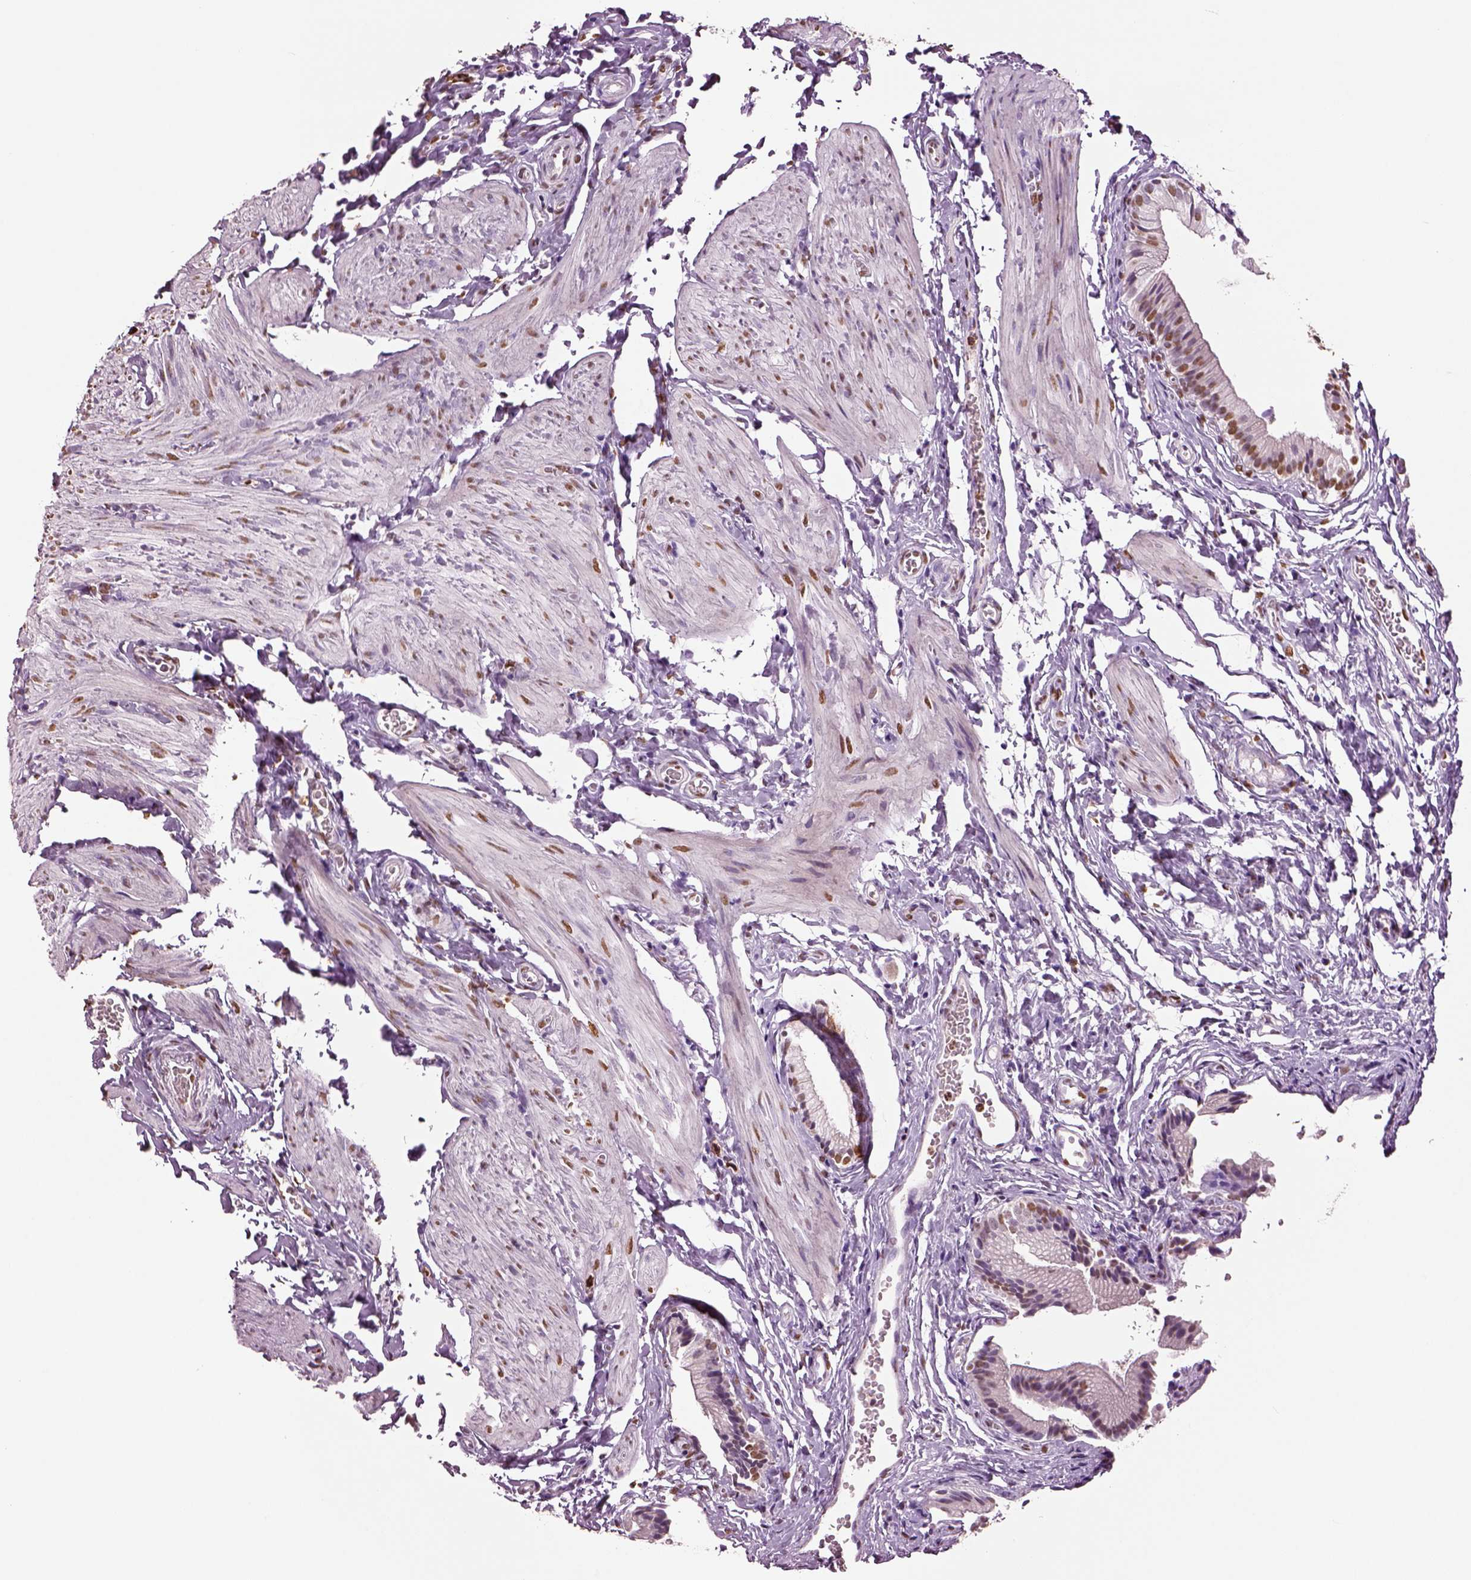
{"staining": {"intensity": "moderate", "quantity": "25%-75%", "location": "nuclear"}, "tissue": "gallbladder", "cell_type": "Glandular cells", "image_type": "normal", "snomed": [{"axis": "morphology", "description": "Normal tissue, NOS"}, {"axis": "topography", "description": "Gallbladder"}], "caption": "Protein staining of unremarkable gallbladder displays moderate nuclear staining in about 25%-75% of glandular cells.", "gene": "DDX3X", "patient": {"sex": "female", "age": 47}}